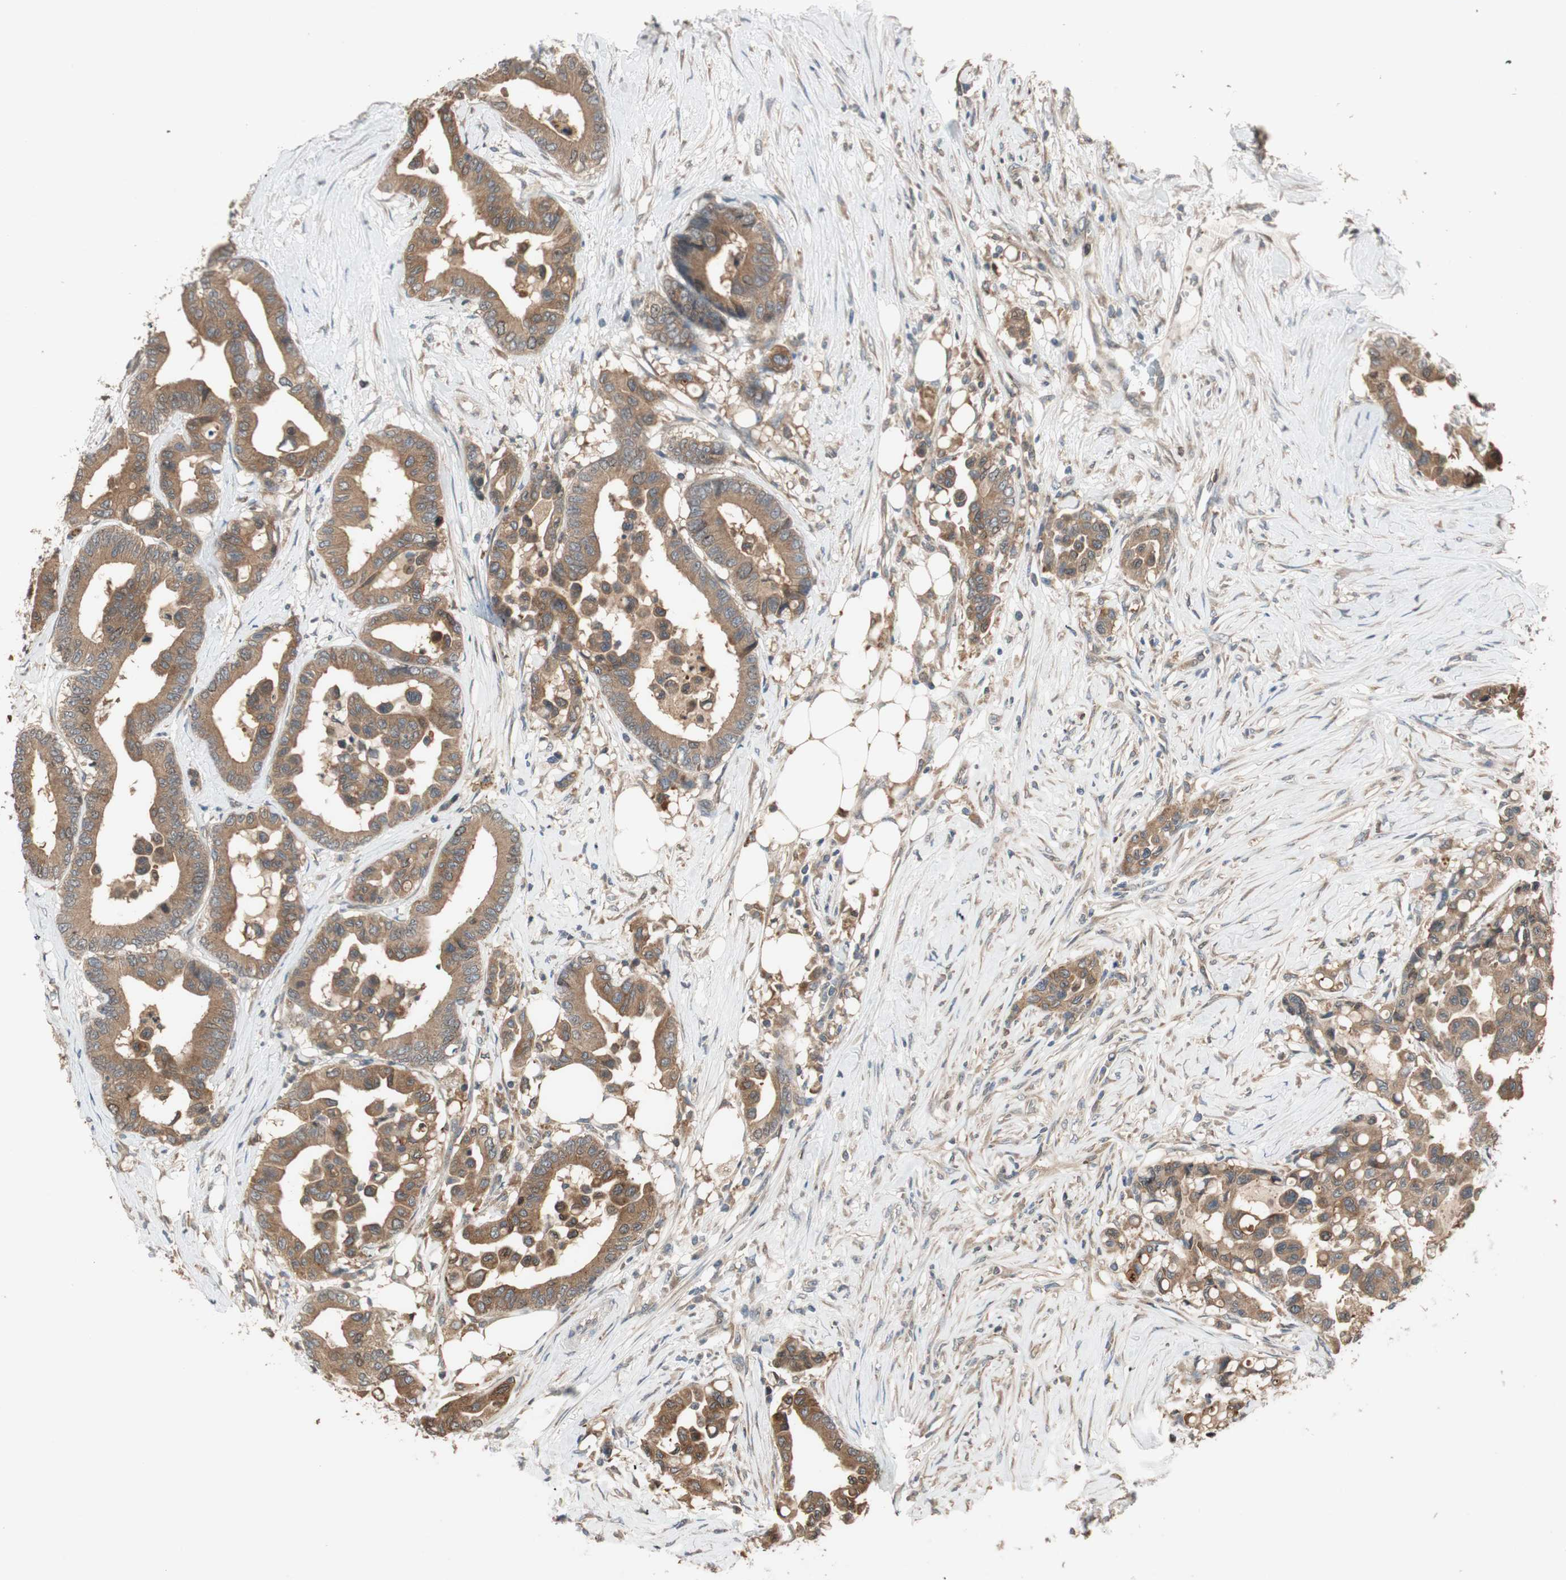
{"staining": {"intensity": "moderate", "quantity": ">75%", "location": "cytoplasmic/membranous"}, "tissue": "colorectal cancer", "cell_type": "Tumor cells", "image_type": "cancer", "snomed": [{"axis": "morphology", "description": "Normal tissue, NOS"}, {"axis": "morphology", "description": "Adenocarcinoma, NOS"}, {"axis": "topography", "description": "Colon"}], "caption": "Tumor cells exhibit medium levels of moderate cytoplasmic/membranous positivity in approximately >75% of cells in human colorectal cancer (adenocarcinoma).", "gene": "ATP6AP2", "patient": {"sex": "male", "age": 82}}